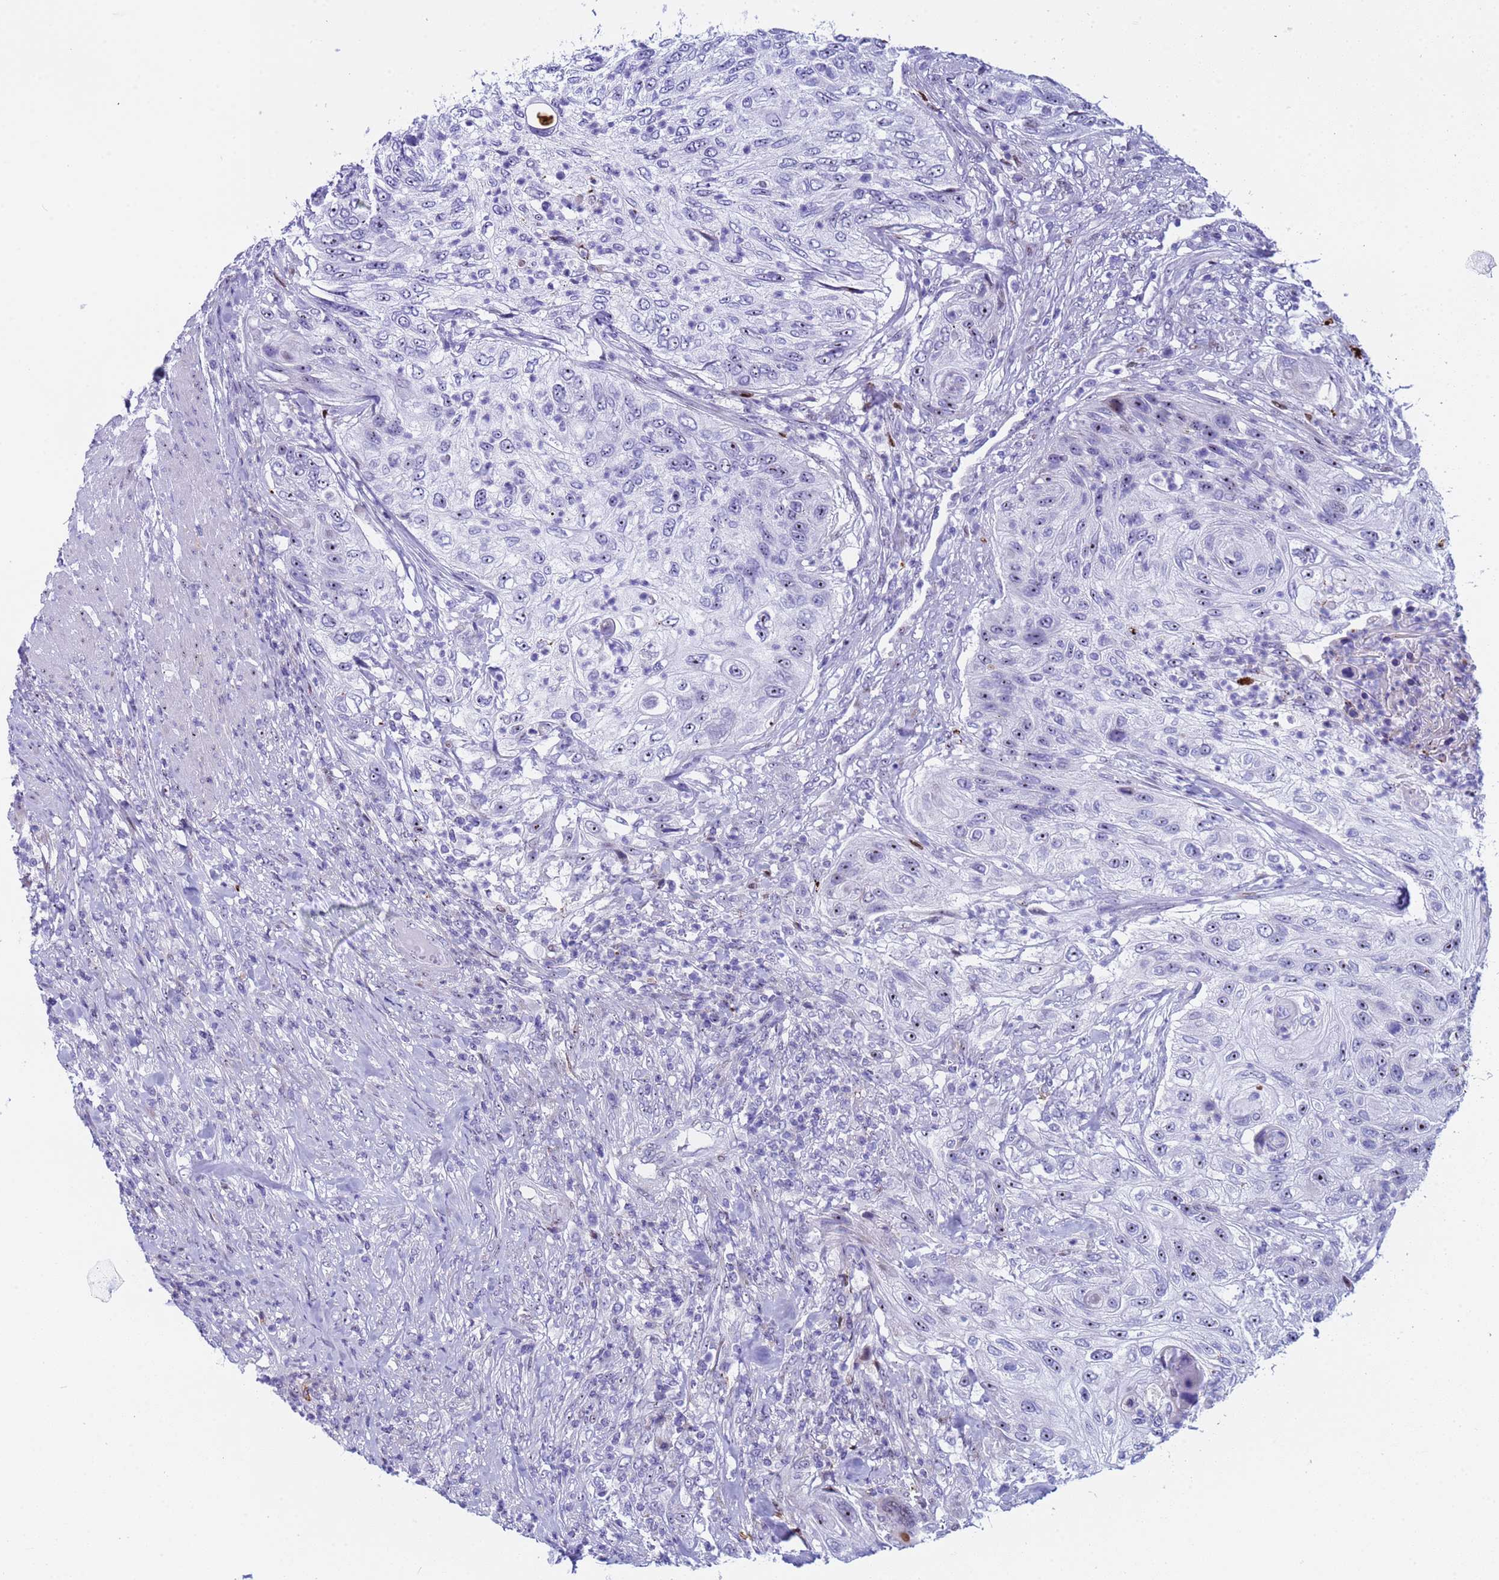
{"staining": {"intensity": "negative", "quantity": "none", "location": "none"}, "tissue": "urothelial cancer", "cell_type": "Tumor cells", "image_type": "cancer", "snomed": [{"axis": "morphology", "description": "Urothelial carcinoma, High grade"}, {"axis": "topography", "description": "Urinary bladder"}], "caption": "Protein analysis of urothelial cancer exhibits no significant expression in tumor cells. Nuclei are stained in blue.", "gene": "POP5", "patient": {"sex": "female", "age": 60}}